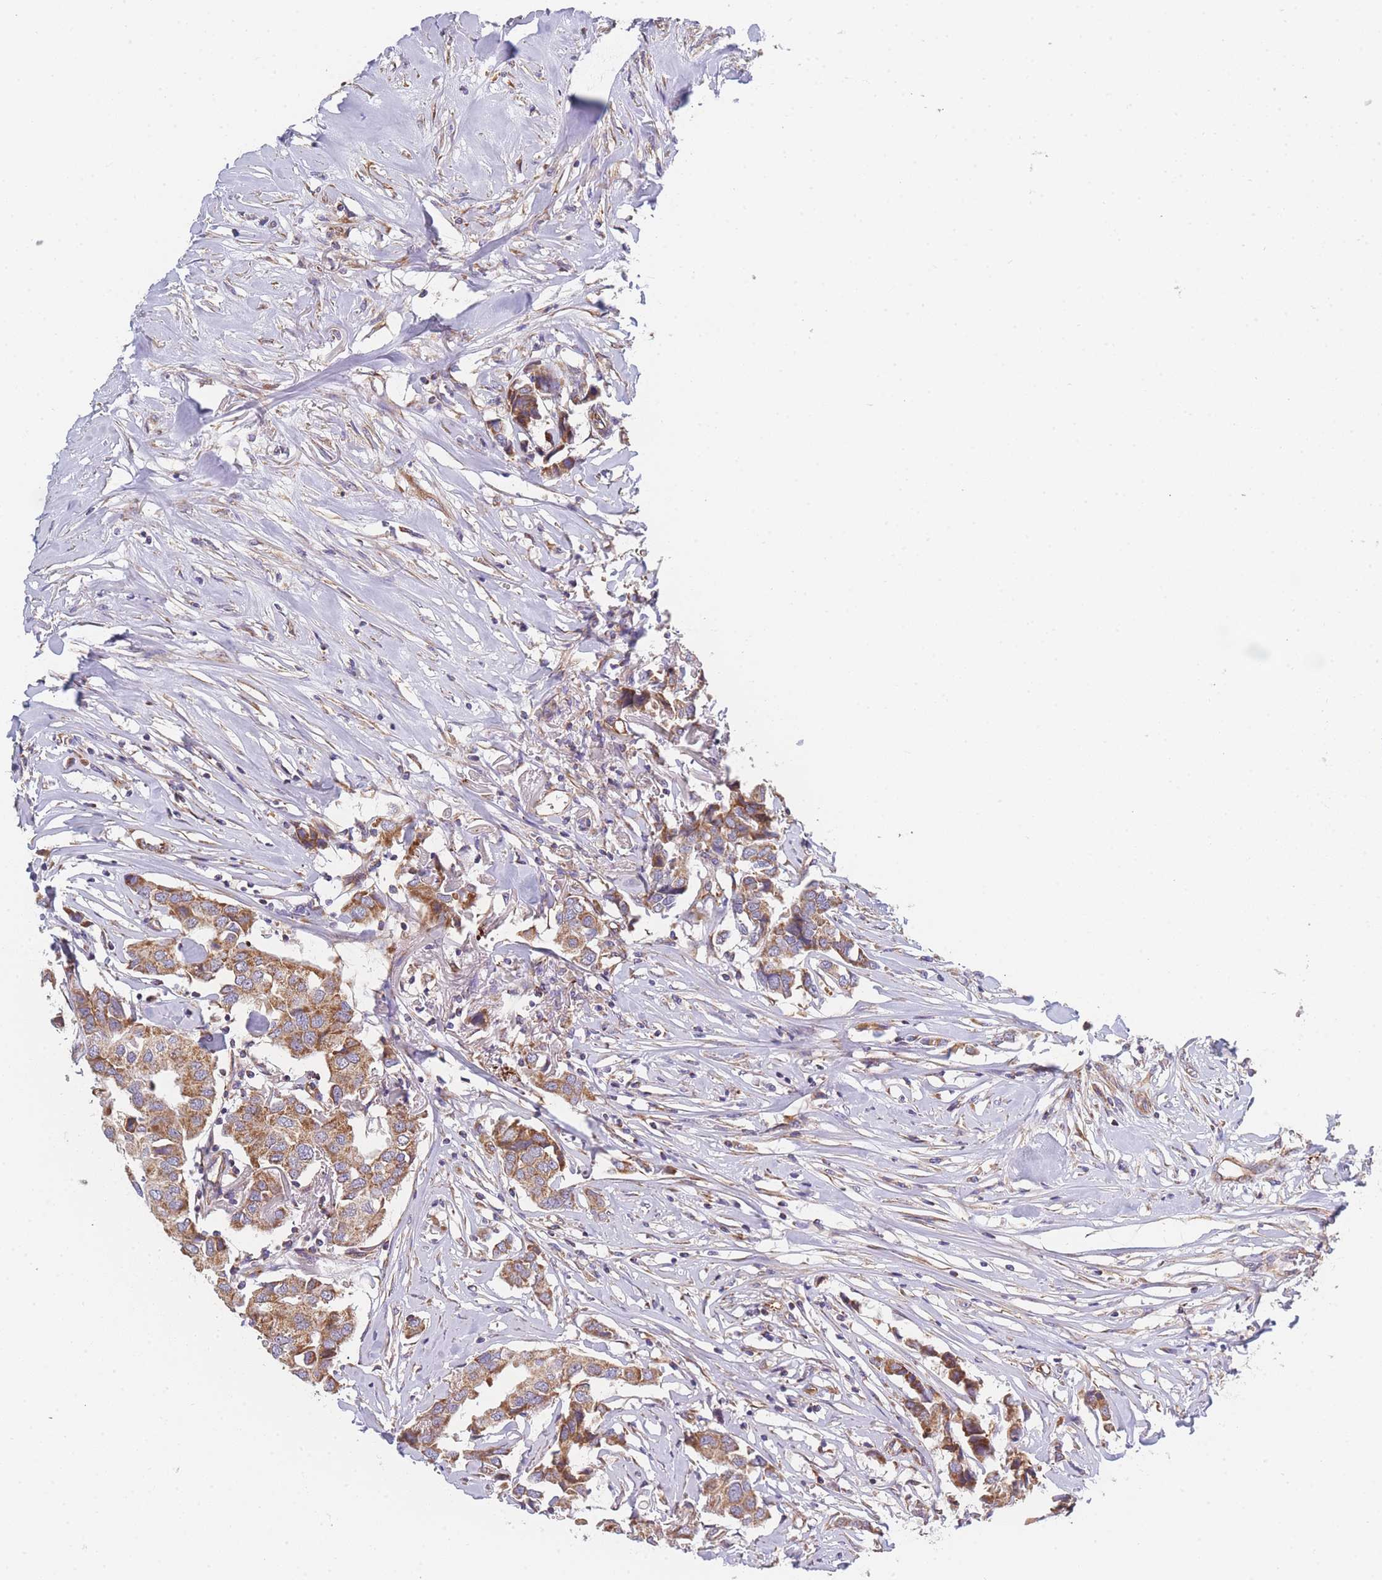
{"staining": {"intensity": "moderate", "quantity": ">75%", "location": "cytoplasmic/membranous"}, "tissue": "breast cancer", "cell_type": "Tumor cells", "image_type": "cancer", "snomed": [{"axis": "morphology", "description": "Duct carcinoma"}, {"axis": "topography", "description": "Breast"}], "caption": "A histopathology image of human intraductal carcinoma (breast) stained for a protein demonstrates moderate cytoplasmic/membranous brown staining in tumor cells.", "gene": "MTRES1", "patient": {"sex": "female", "age": 80}}